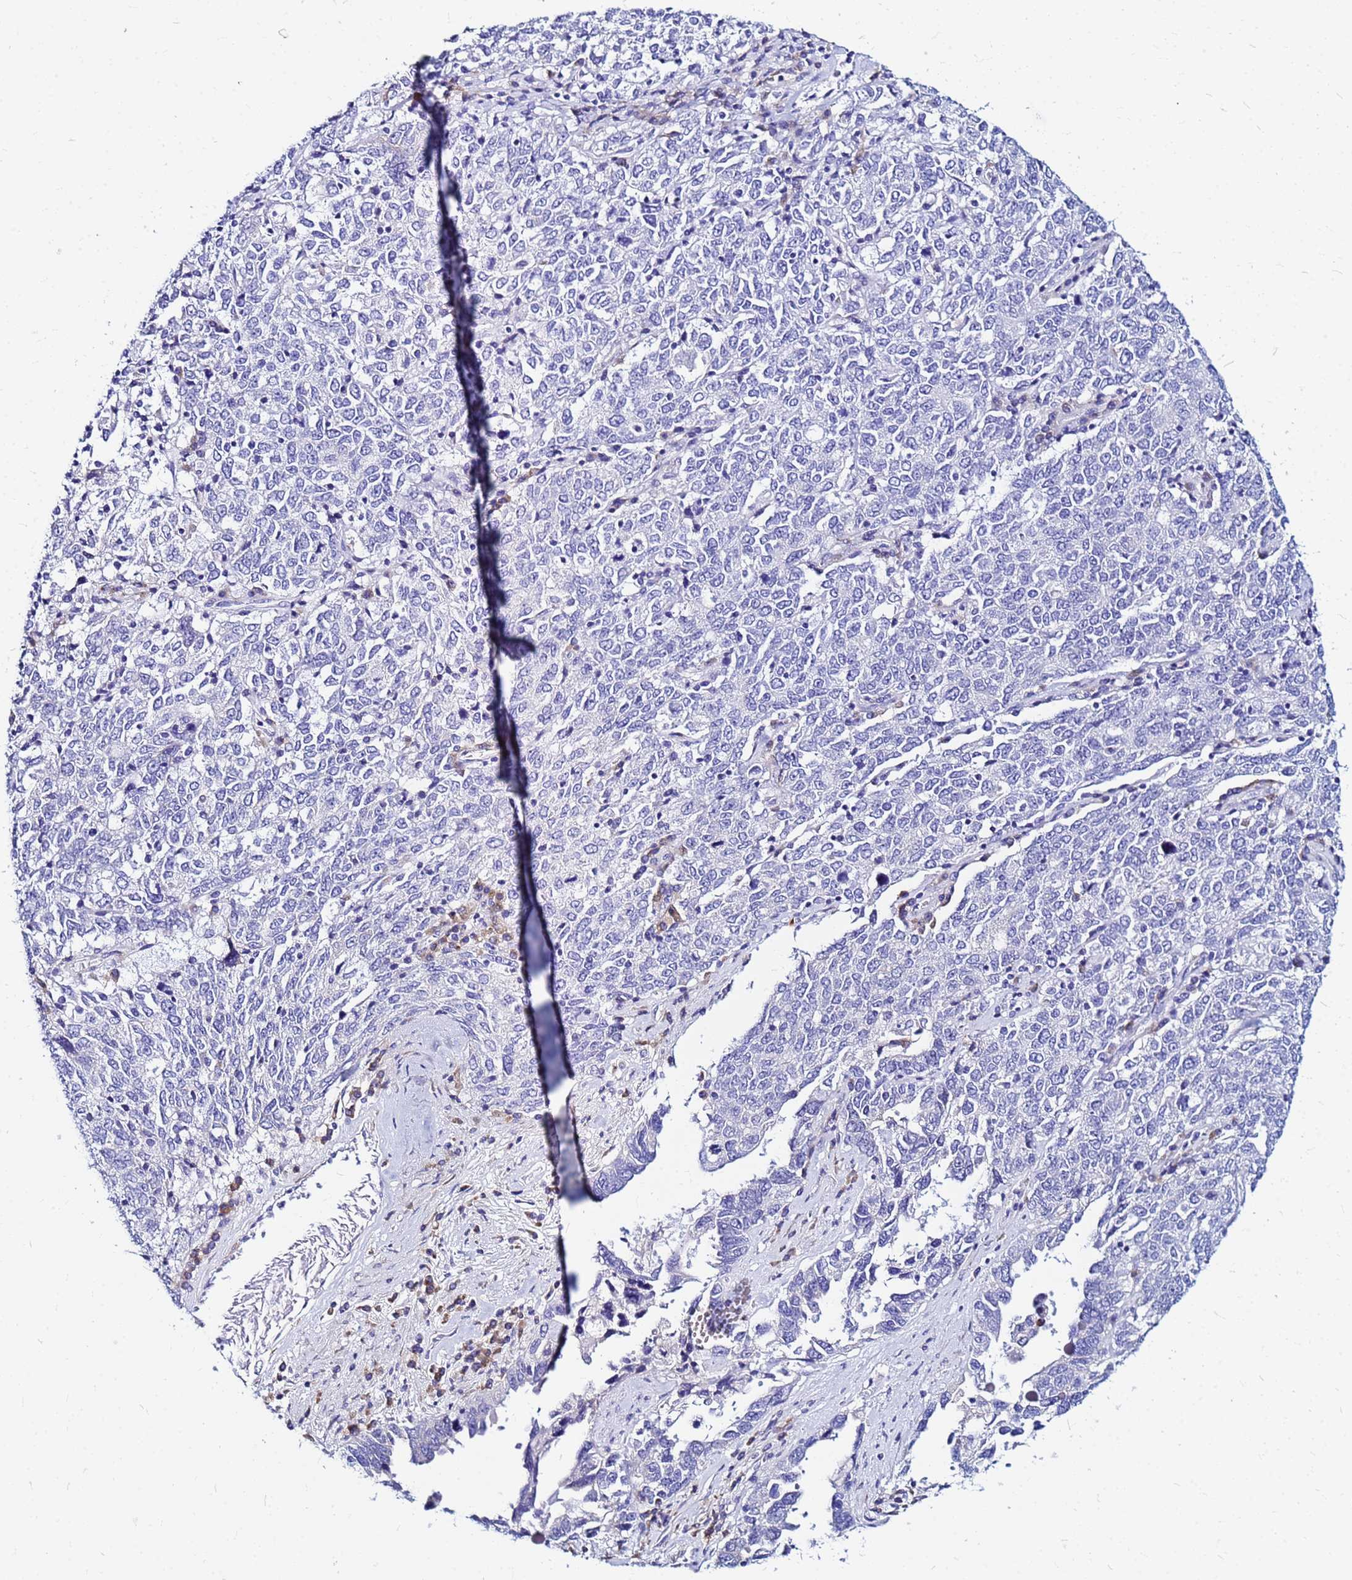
{"staining": {"intensity": "negative", "quantity": "none", "location": "none"}, "tissue": "ovarian cancer", "cell_type": "Tumor cells", "image_type": "cancer", "snomed": [{"axis": "morphology", "description": "Carcinoma, endometroid"}, {"axis": "topography", "description": "Ovary"}], "caption": "Tumor cells are negative for protein expression in human endometroid carcinoma (ovarian).", "gene": "JRKL", "patient": {"sex": "female", "age": 62}}